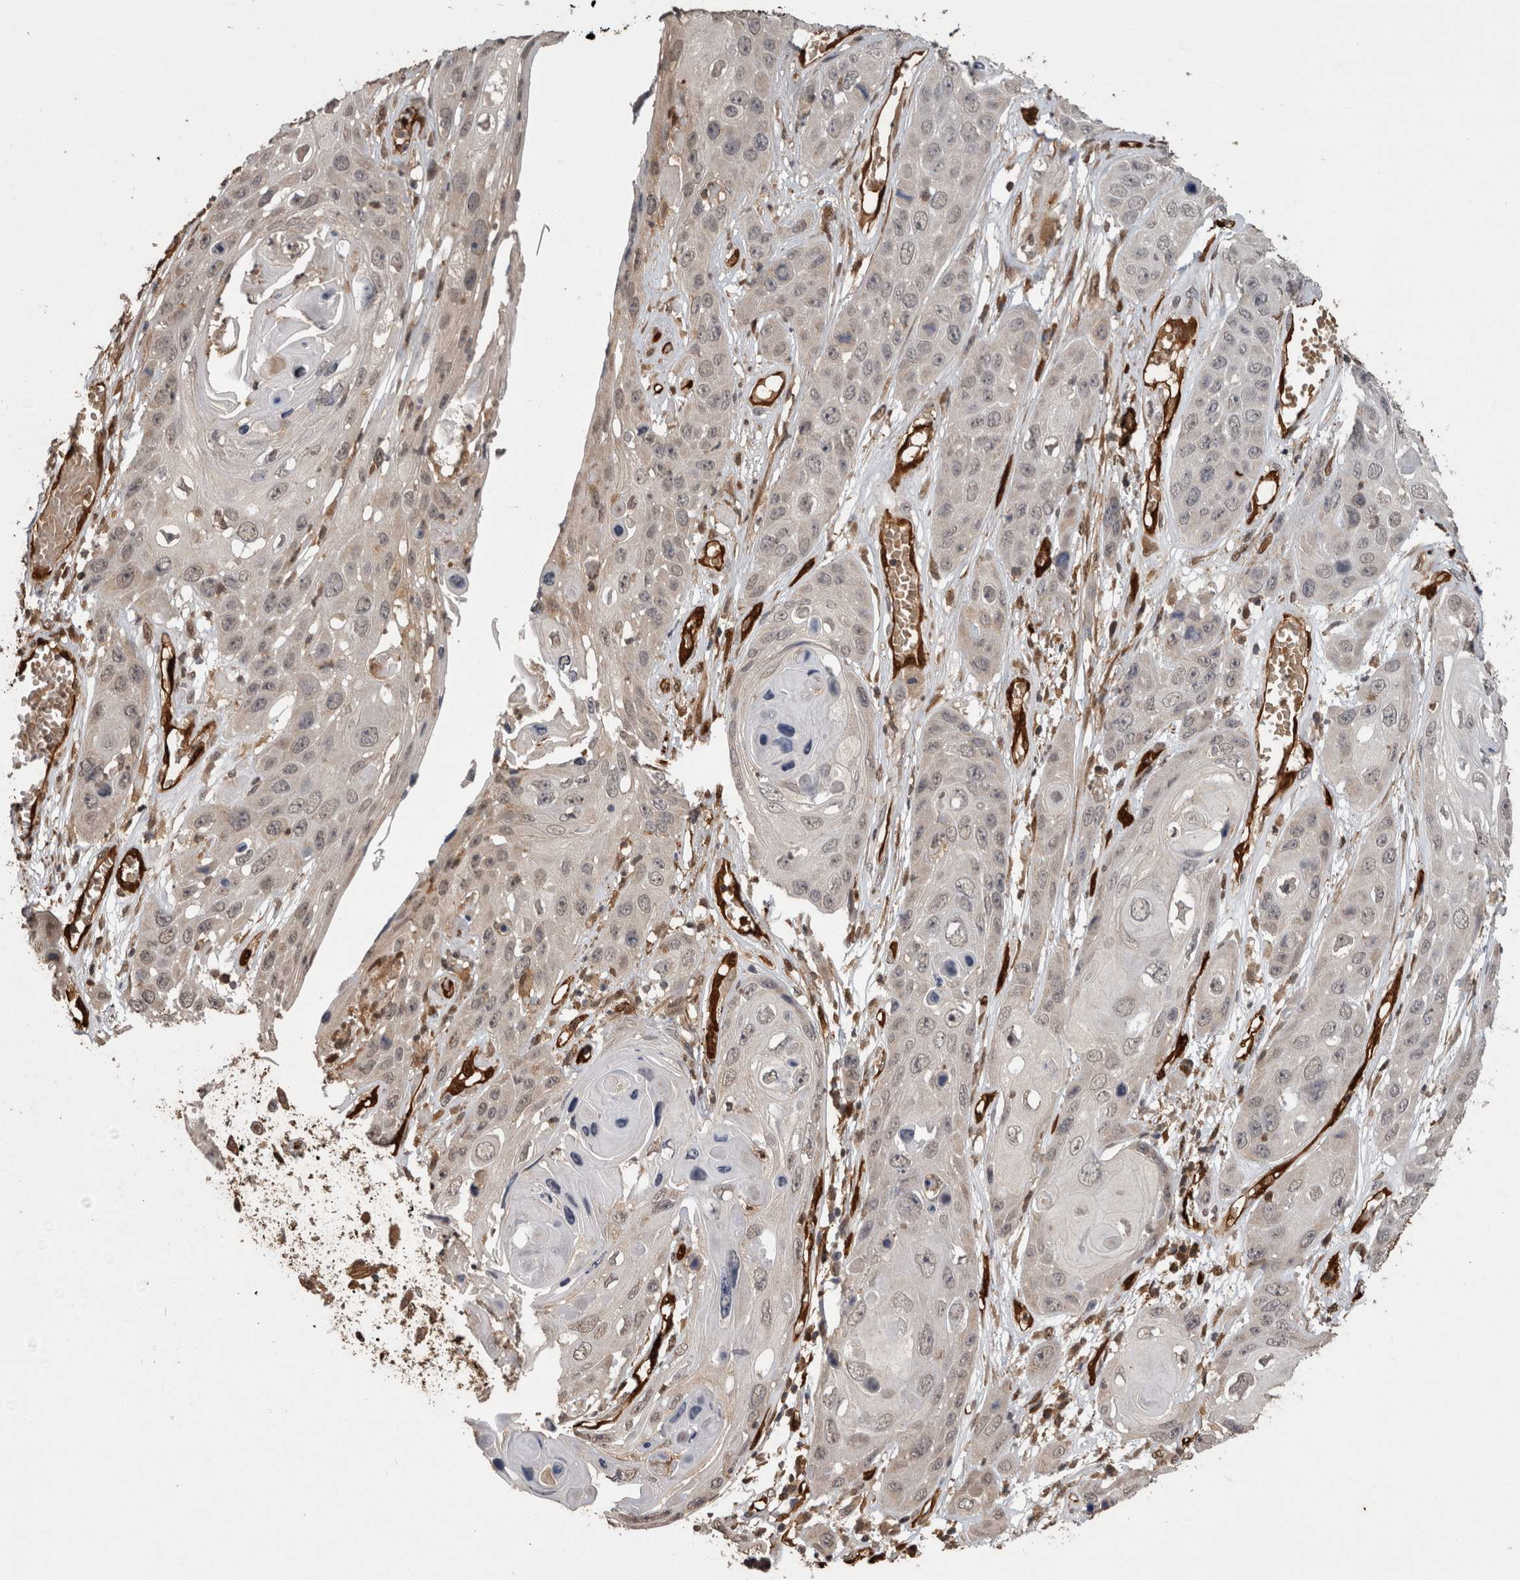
{"staining": {"intensity": "weak", "quantity": "25%-75%", "location": "nuclear"}, "tissue": "skin cancer", "cell_type": "Tumor cells", "image_type": "cancer", "snomed": [{"axis": "morphology", "description": "Squamous cell carcinoma, NOS"}, {"axis": "topography", "description": "Skin"}], "caption": "A high-resolution histopathology image shows immunohistochemistry staining of squamous cell carcinoma (skin), which demonstrates weak nuclear staining in about 25%-75% of tumor cells. The protein is stained brown, and the nuclei are stained in blue (DAB (3,3'-diaminobenzidine) IHC with brightfield microscopy, high magnification).", "gene": "LXN", "patient": {"sex": "male", "age": 55}}